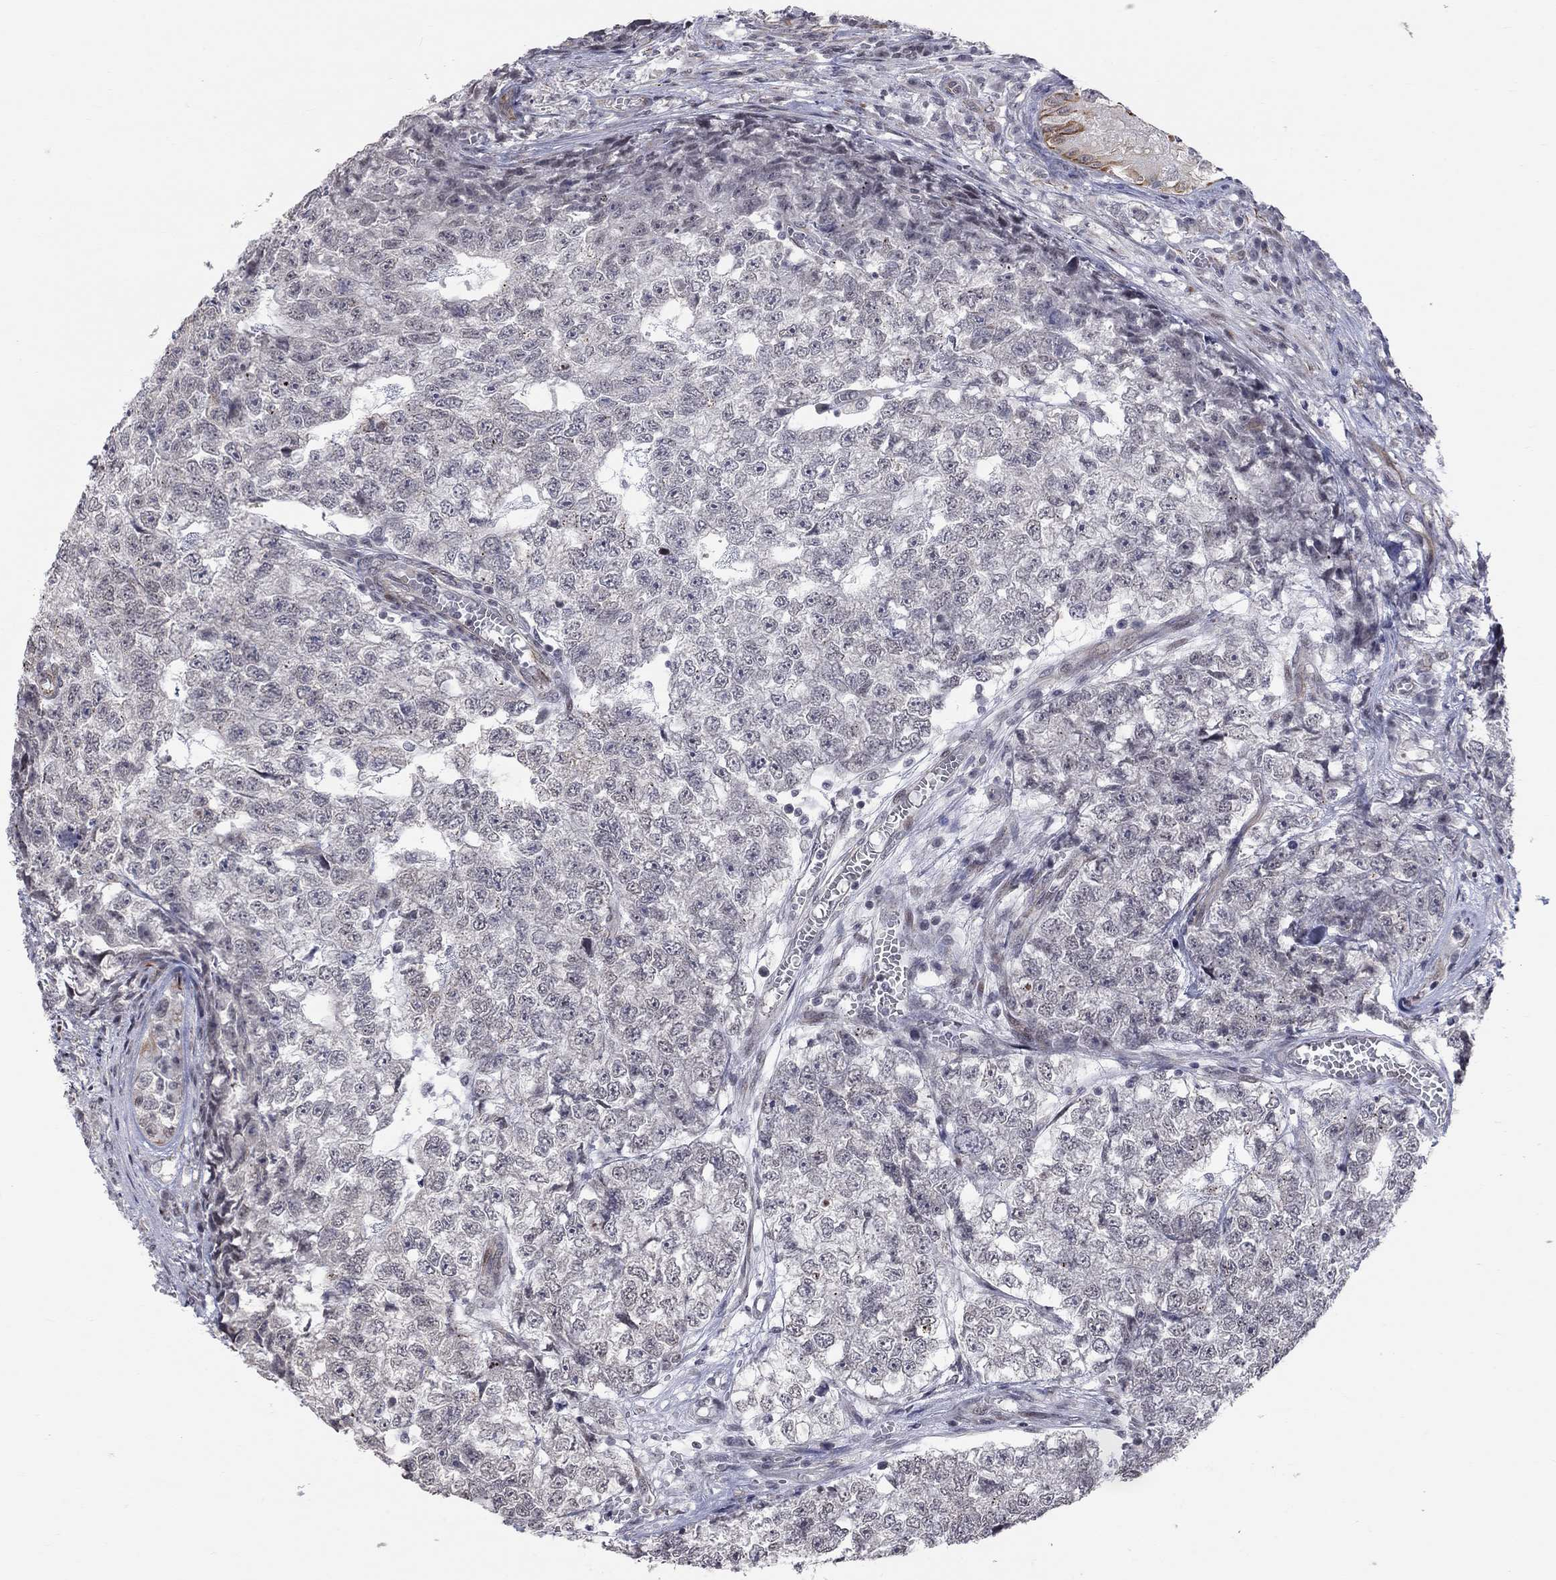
{"staining": {"intensity": "negative", "quantity": "none", "location": "none"}, "tissue": "testis cancer", "cell_type": "Tumor cells", "image_type": "cancer", "snomed": [{"axis": "morphology", "description": "Seminoma, NOS"}, {"axis": "morphology", "description": "Carcinoma, Embryonal, NOS"}, {"axis": "topography", "description": "Testis"}], "caption": "IHC histopathology image of neoplastic tissue: human testis seminoma stained with DAB shows no significant protein expression in tumor cells. (Brightfield microscopy of DAB (3,3'-diaminobenzidine) immunohistochemistry at high magnification).", "gene": "MTNR1B", "patient": {"sex": "male", "age": 22}}